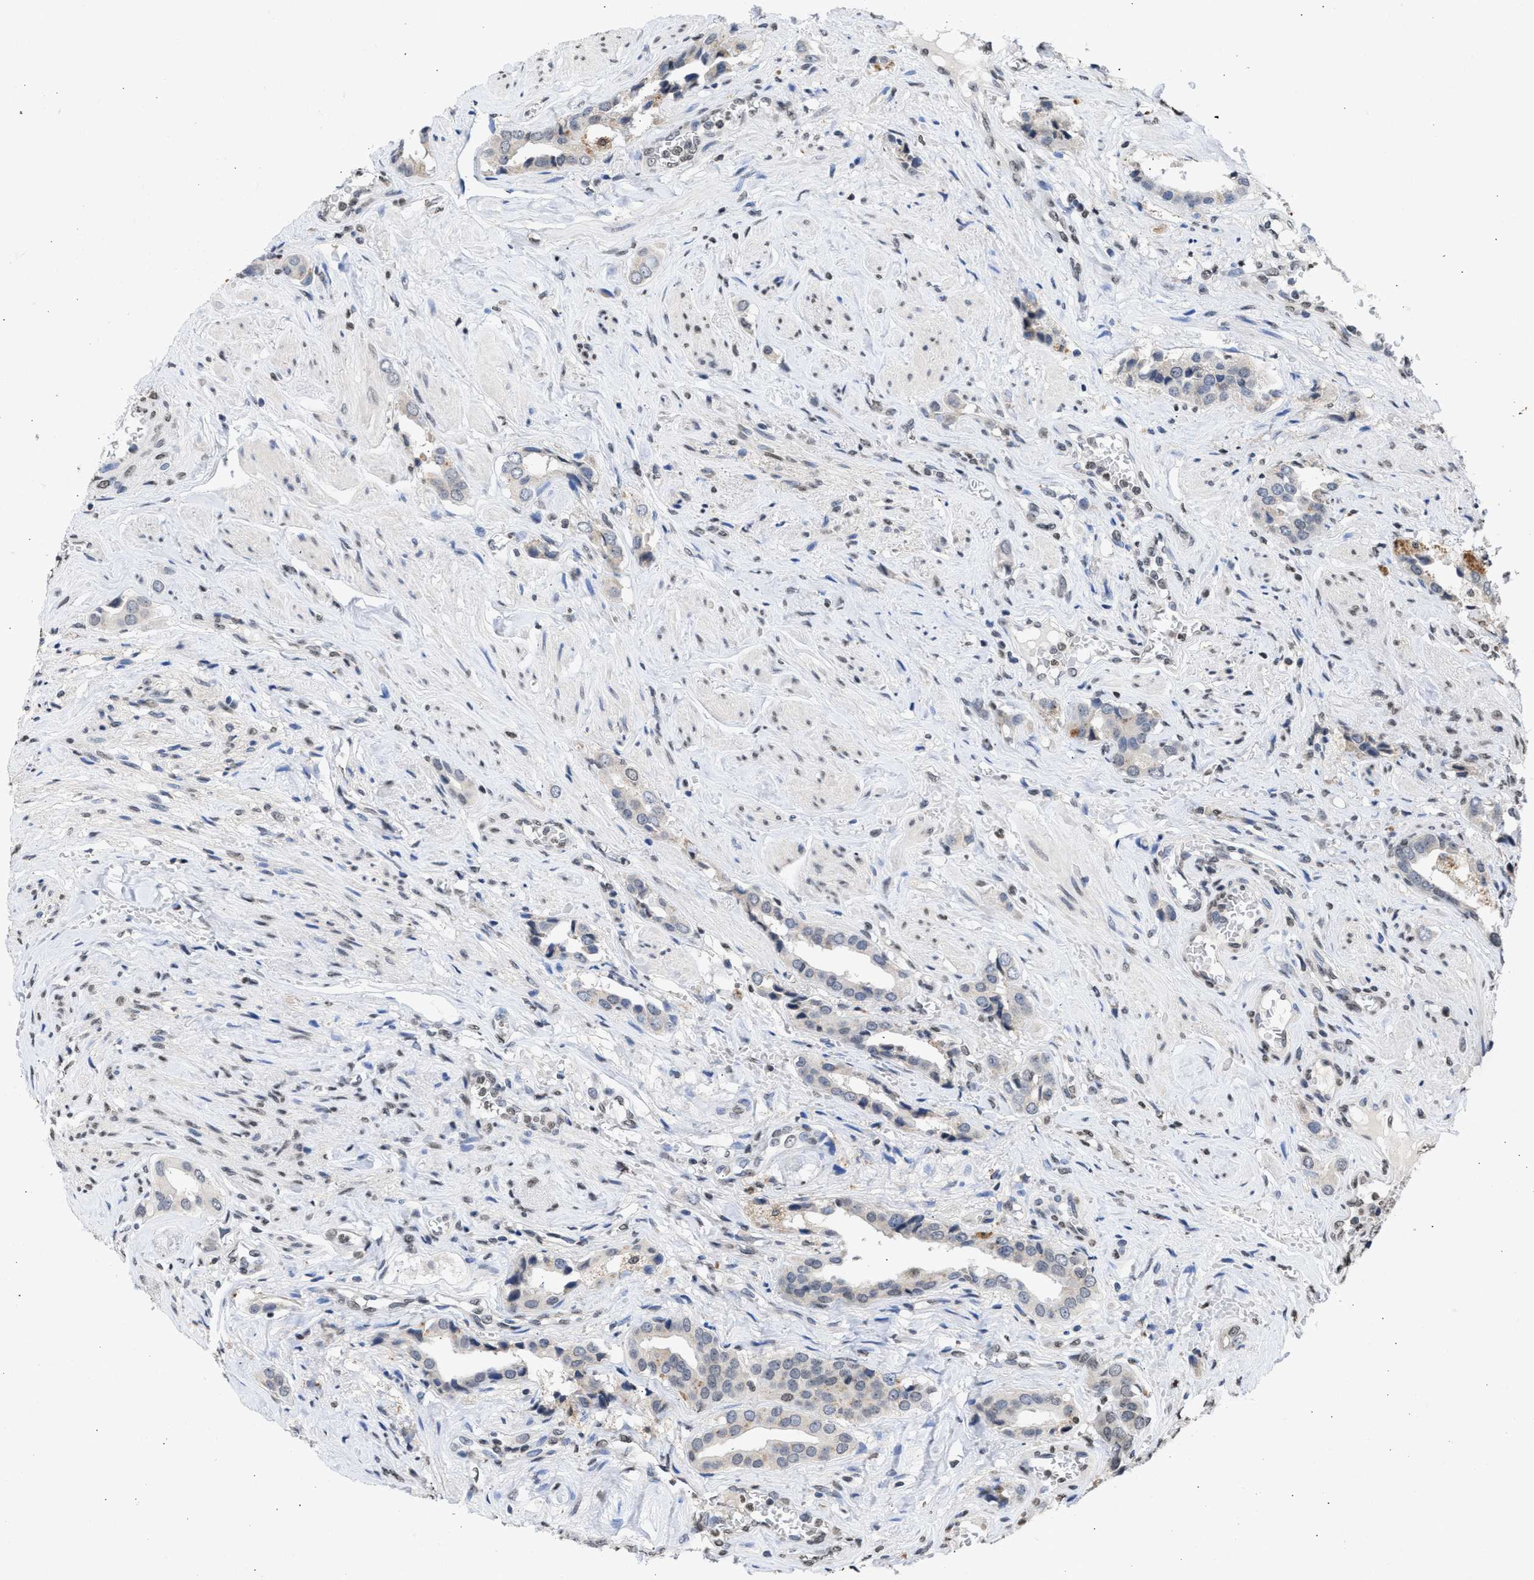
{"staining": {"intensity": "negative", "quantity": "none", "location": "none"}, "tissue": "prostate cancer", "cell_type": "Tumor cells", "image_type": "cancer", "snomed": [{"axis": "morphology", "description": "Adenocarcinoma, High grade"}, {"axis": "topography", "description": "Prostate"}], "caption": "High power microscopy micrograph of an IHC image of high-grade adenocarcinoma (prostate), revealing no significant positivity in tumor cells.", "gene": "NUP35", "patient": {"sex": "male", "age": 52}}